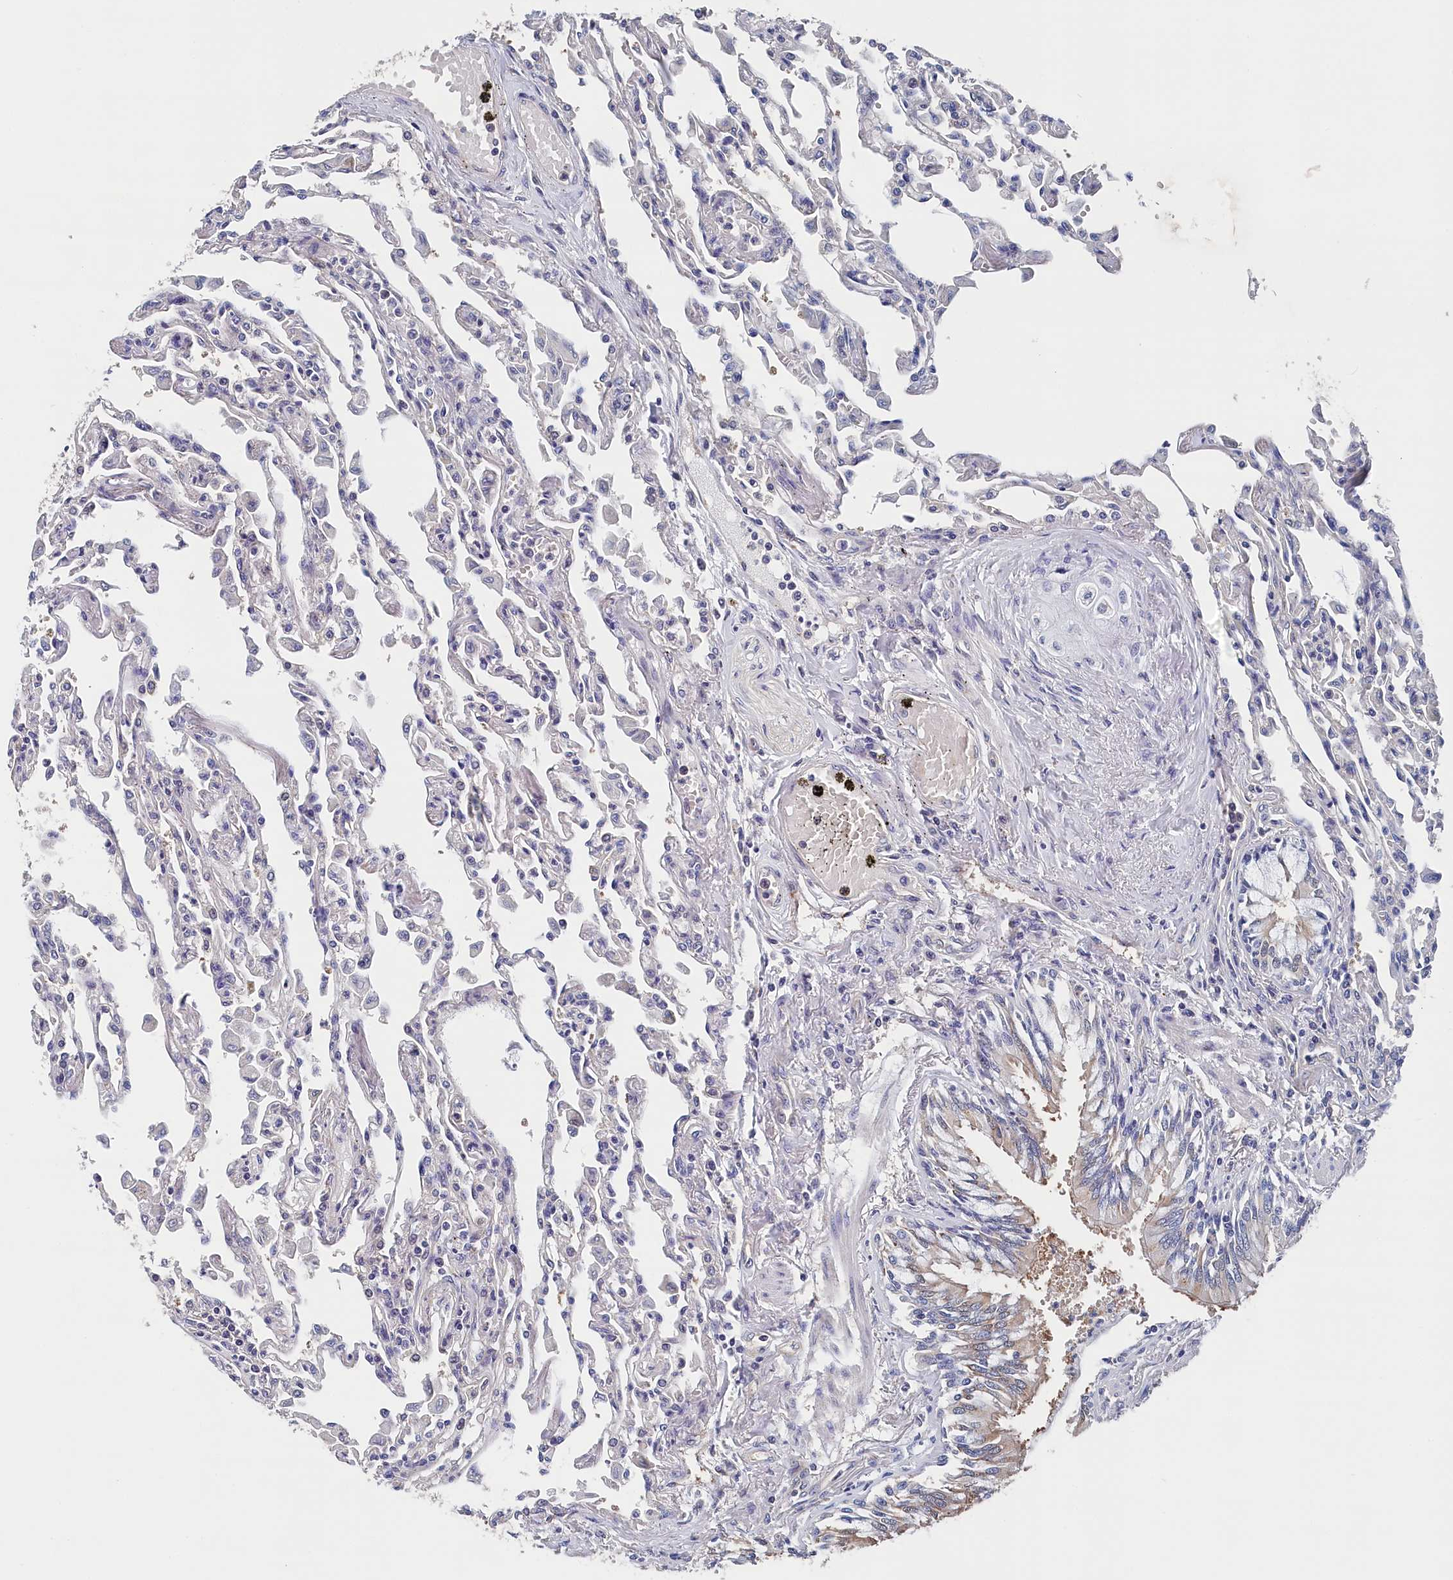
{"staining": {"intensity": "weak", "quantity": "<25%", "location": "cytoplasmic/membranous"}, "tissue": "lung", "cell_type": "Alveolar cells", "image_type": "normal", "snomed": [{"axis": "morphology", "description": "Normal tissue, NOS"}, {"axis": "topography", "description": "Bronchus"}, {"axis": "topography", "description": "Lung"}], "caption": "Immunohistochemistry (IHC) histopathology image of normal lung: human lung stained with DAB demonstrates no significant protein staining in alveolar cells.", "gene": "BHMT", "patient": {"sex": "female", "age": 49}}